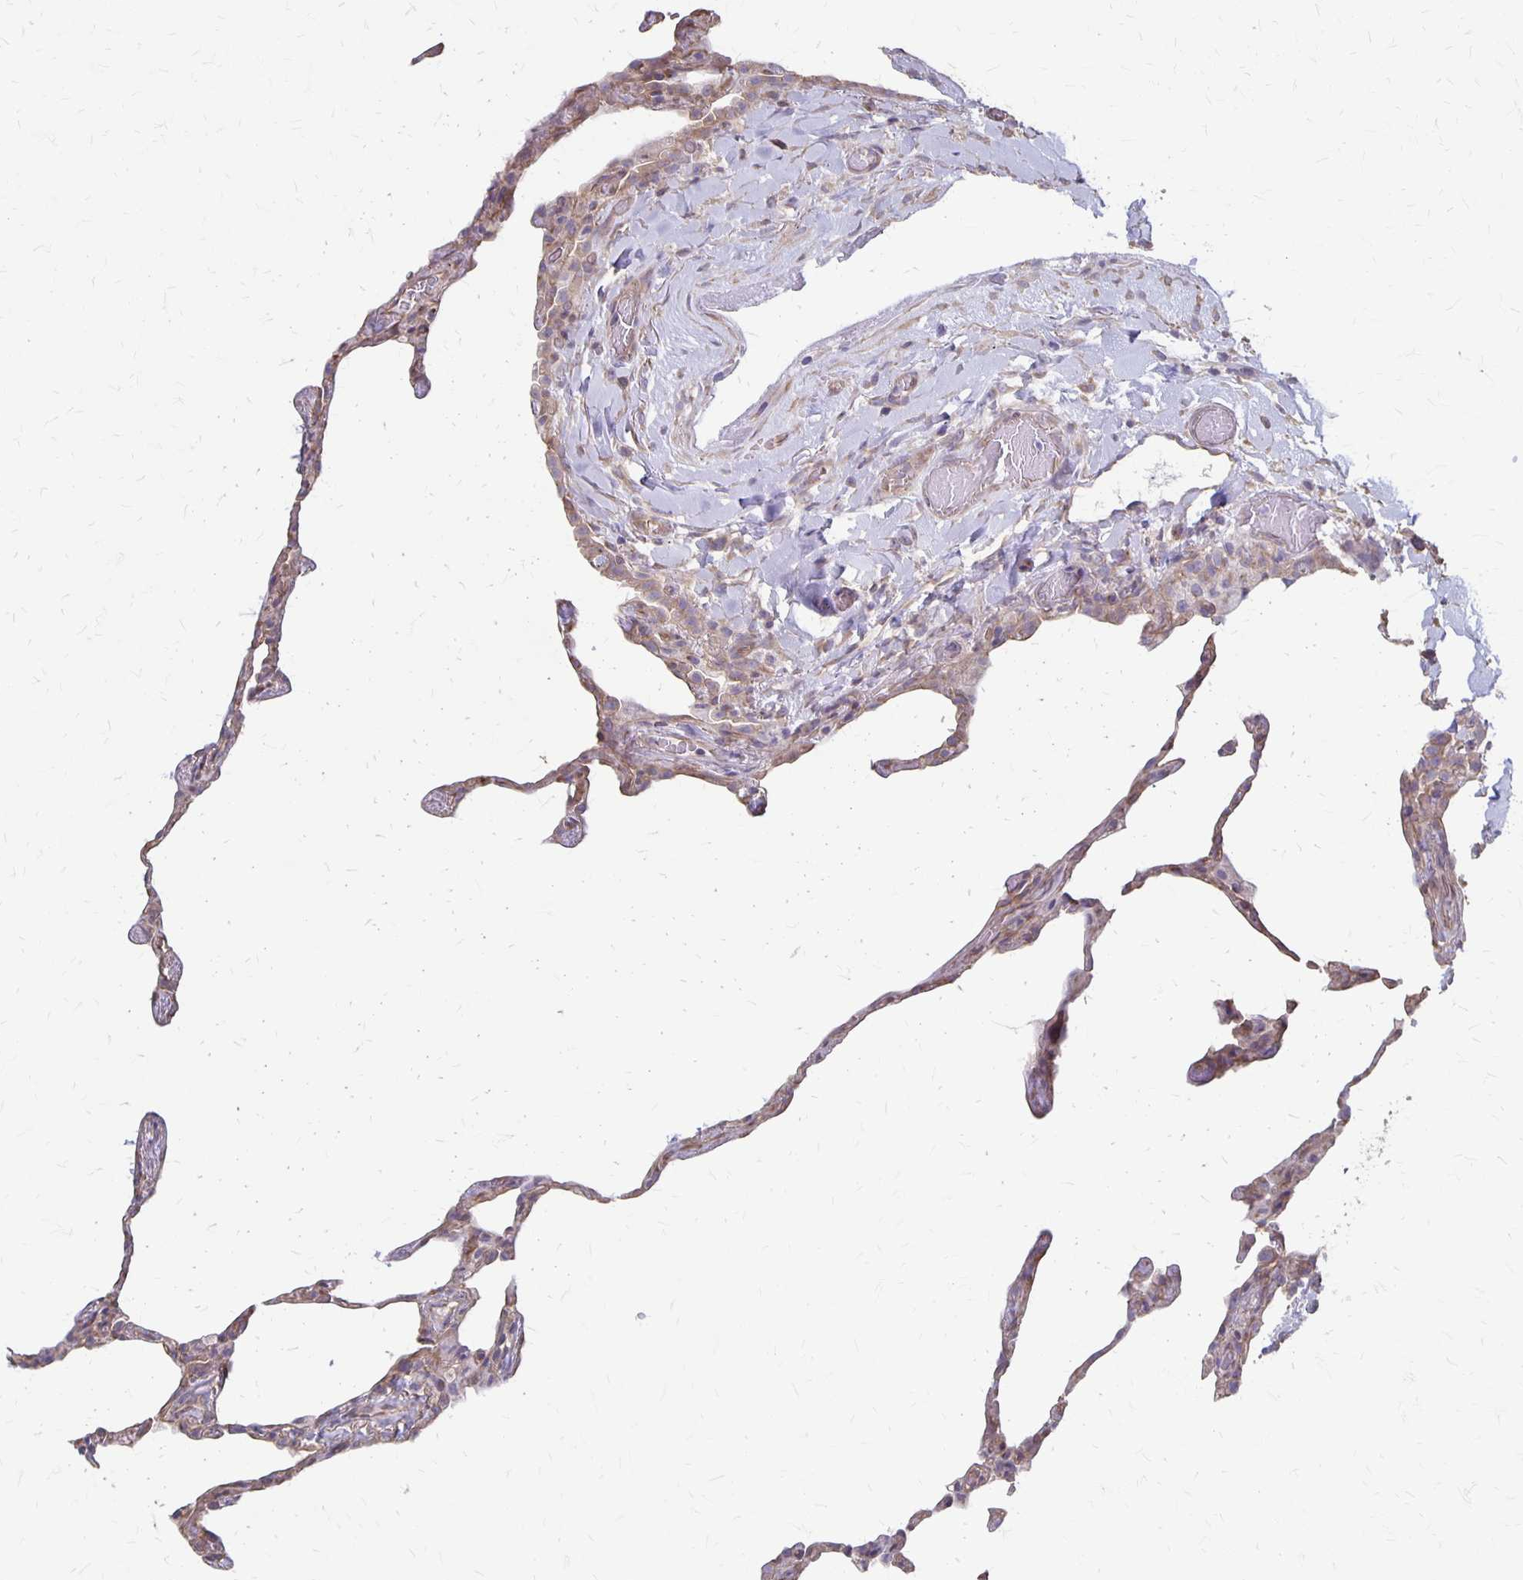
{"staining": {"intensity": "weak", "quantity": "25%-75%", "location": "cytoplasmic/membranous"}, "tissue": "lung", "cell_type": "Alveolar cells", "image_type": "normal", "snomed": [{"axis": "morphology", "description": "Normal tissue, NOS"}, {"axis": "topography", "description": "Lung"}], "caption": "Immunohistochemistry (IHC) micrograph of unremarkable lung: lung stained using immunohistochemistry (IHC) demonstrates low levels of weak protein expression localized specifically in the cytoplasmic/membranous of alveolar cells, appearing as a cytoplasmic/membranous brown color.", "gene": "PPP1R3E", "patient": {"sex": "female", "age": 57}}